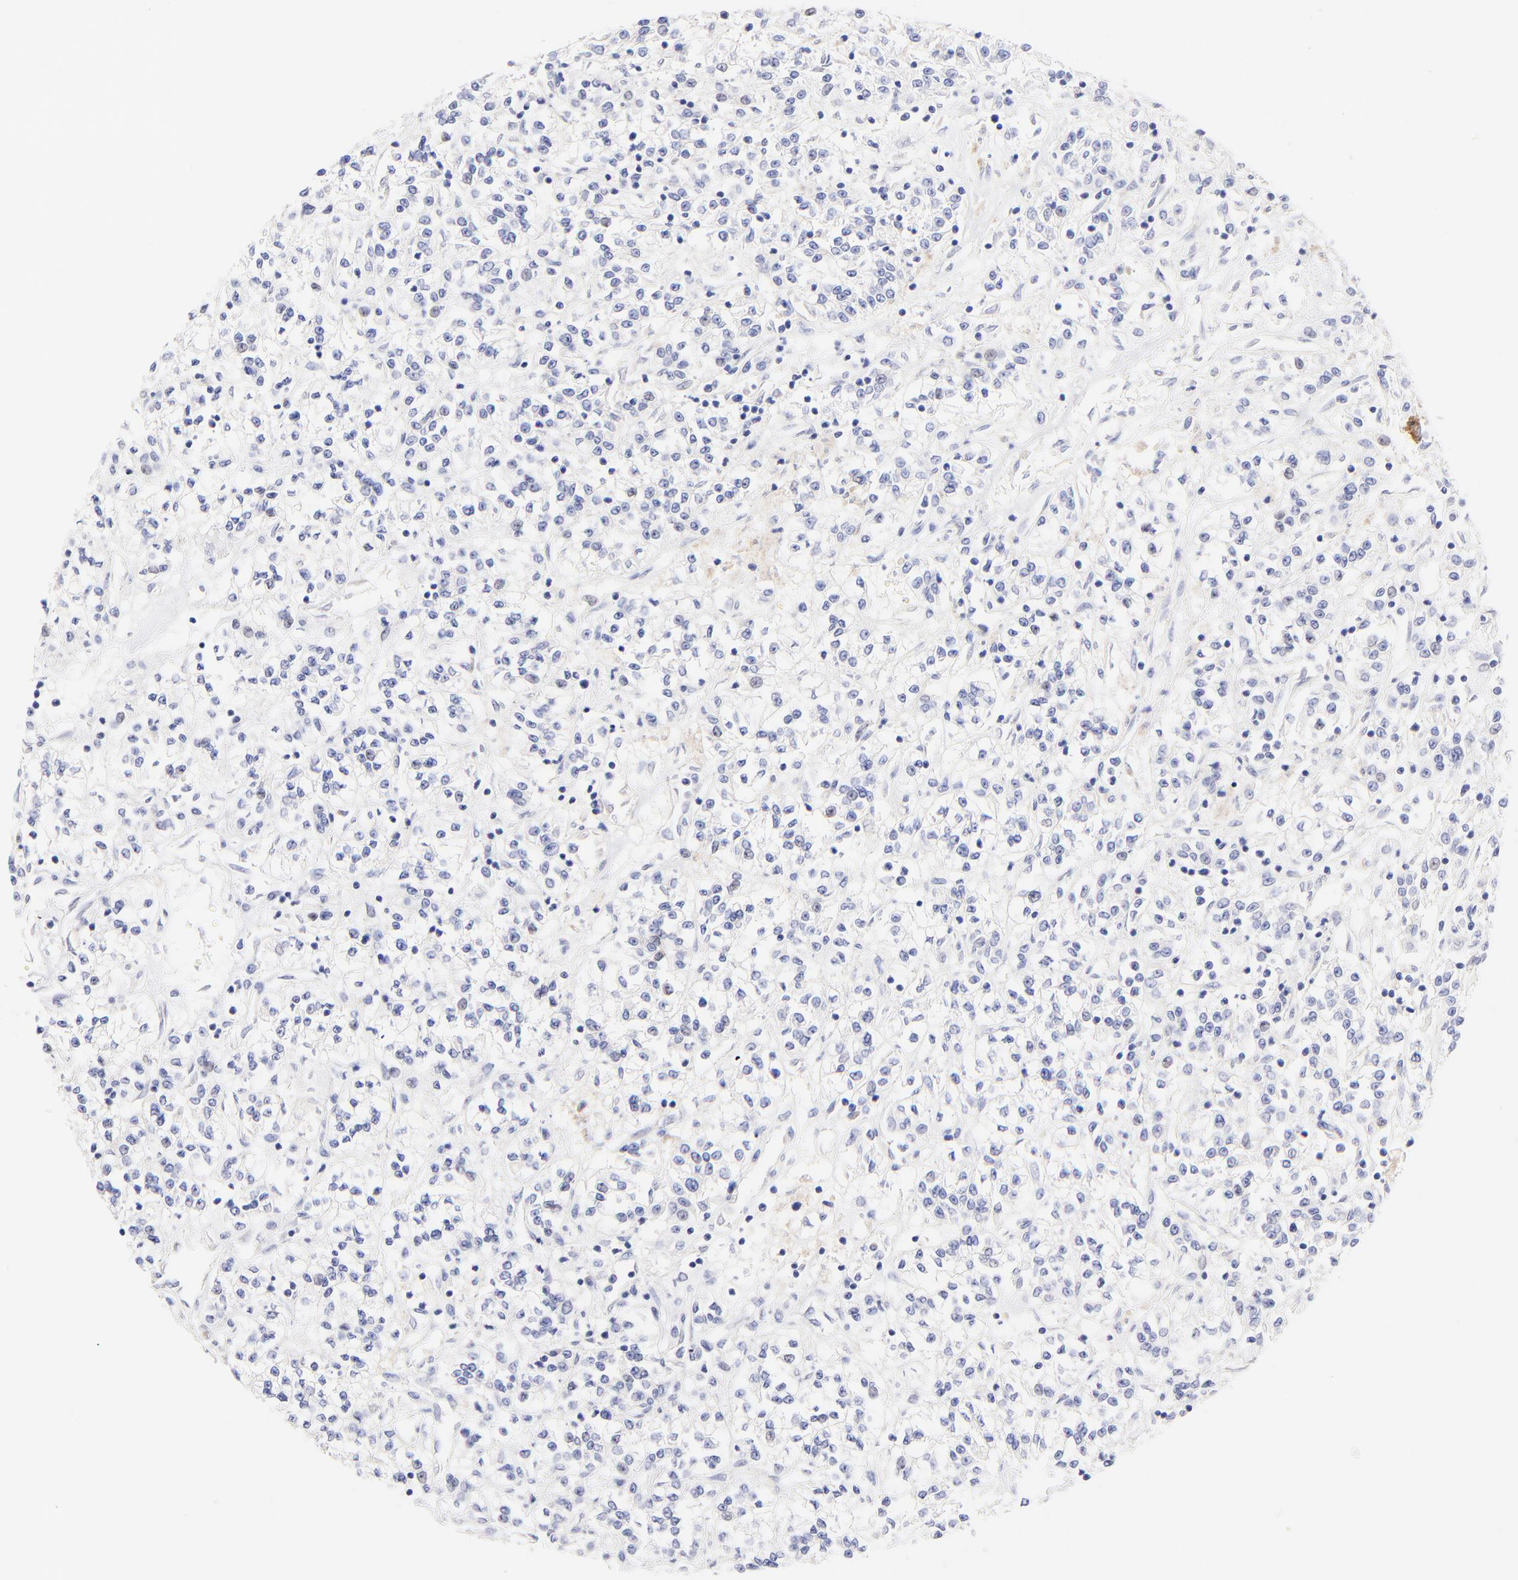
{"staining": {"intensity": "negative", "quantity": "none", "location": "none"}, "tissue": "renal cancer", "cell_type": "Tumor cells", "image_type": "cancer", "snomed": [{"axis": "morphology", "description": "Adenocarcinoma, NOS"}, {"axis": "topography", "description": "Kidney"}], "caption": "A micrograph of human adenocarcinoma (renal) is negative for staining in tumor cells. The staining is performed using DAB brown chromogen with nuclei counter-stained in using hematoxylin.", "gene": "RAB3A", "patient": {"sex": "female", "age": 76}}